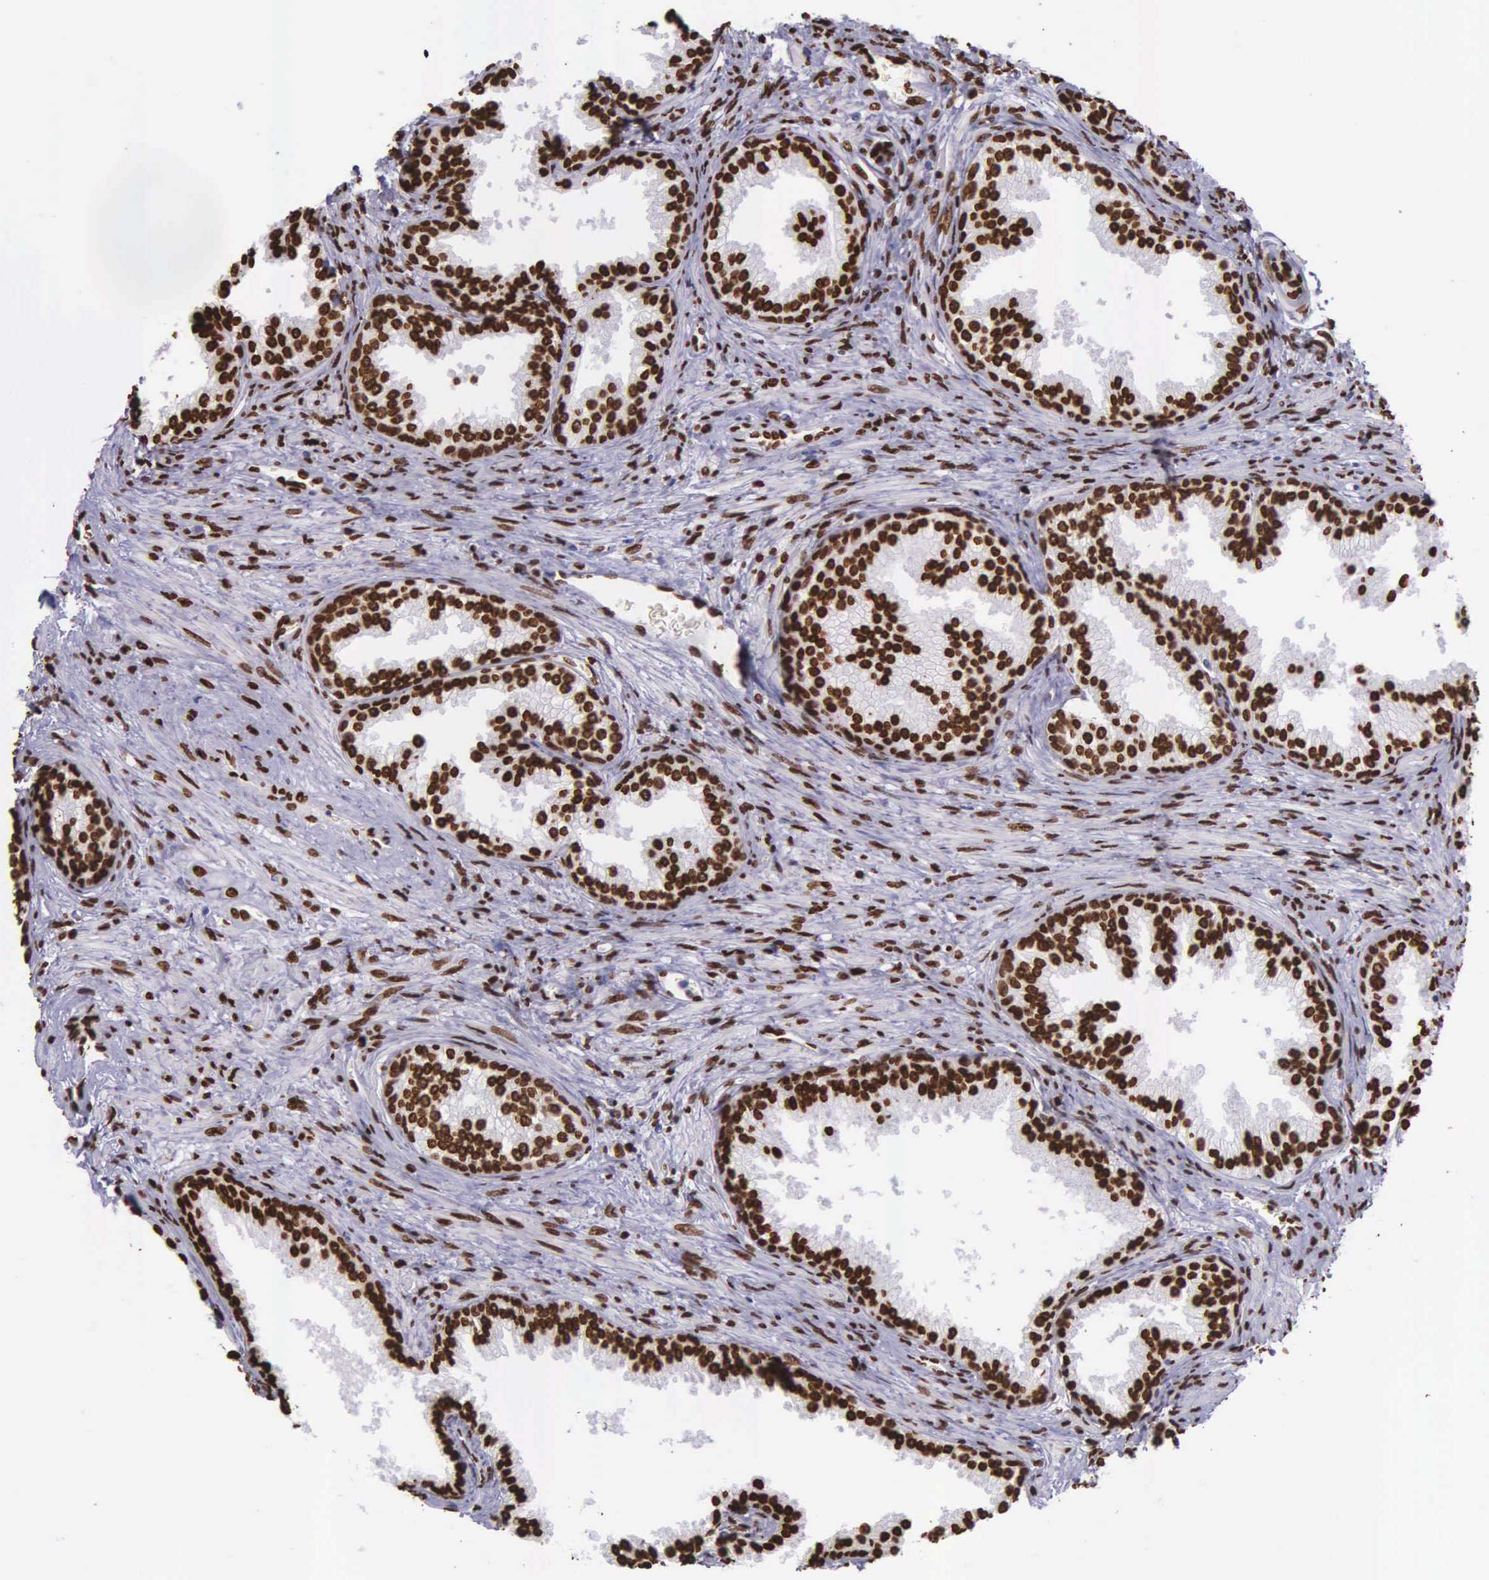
{"staining": {"intensity": "strong", "quantity": ">75%", "location": "nuclear"}, "tissue": "prostate", "cell_type": "Glandular cells", "image_type": "normal", "snomed": [{"axis": "morphology", "description": "Normal tissue, NOS"}, {"axis": "topography", "description": "Prostate"}], "caption": "Strong nuclear expression is identified in approximately >75% of glandular cells in benign prostate.", "gene": "H1", "patient": {"sex": "male", "age": 68}}